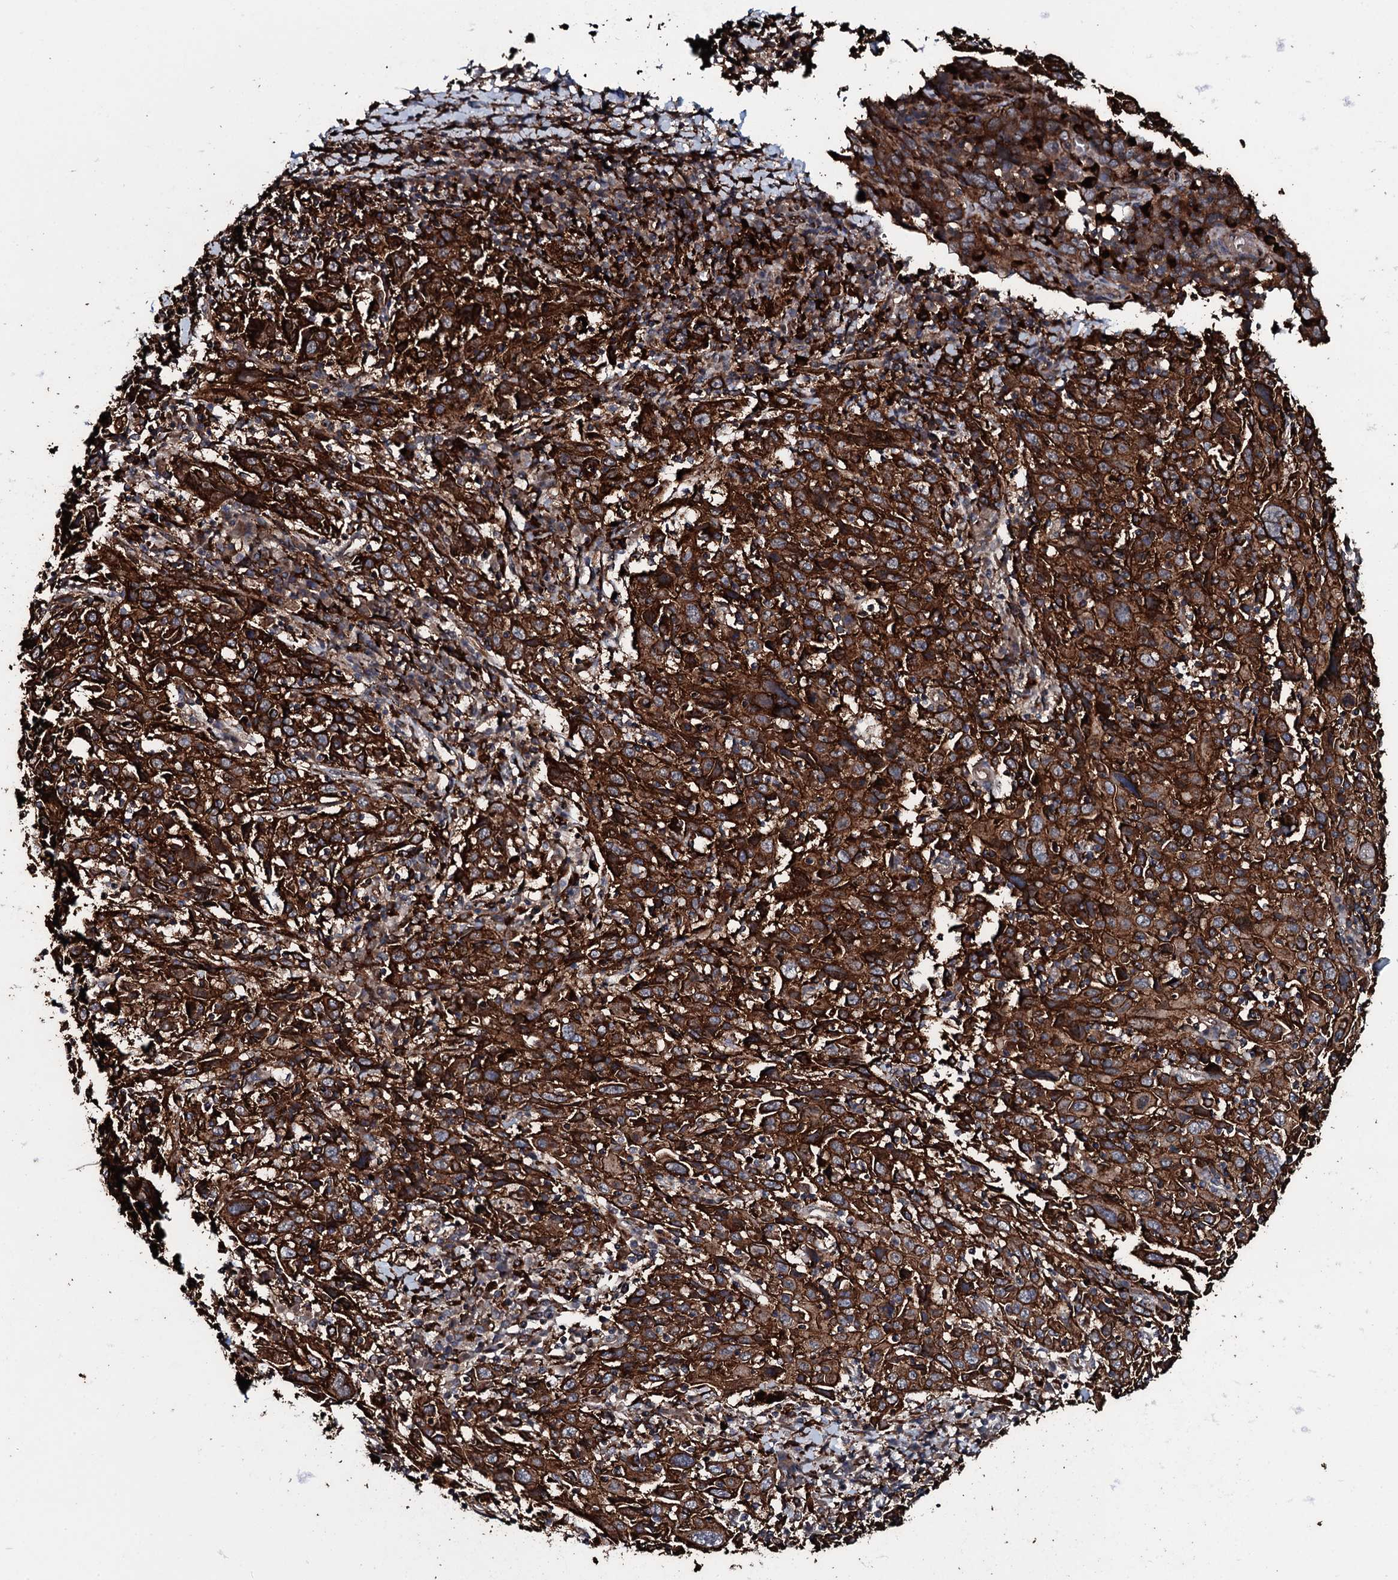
{"staining": {"intensity": "strong", "quantity": ">75%", "location": "cytoplasmic/membranous"}, "tissue": "cervical cancer", "cell_type": "Tumor cells", "image_type": "cancer", "snomed": [{"axis": "morphology", "description": "Squamous cell carcinoma, NOS"}, {"axis": "topography", "description": "Cervix"}], "caption": "This photomicrograph shows IHC staining of cervical squamous cell carcinoma, with high strong cytoplasmic/membranous expression in approximately >75% of tumor cells.", "gene": "TPGS2", "patient": {"sex": "female", "age": 46}}